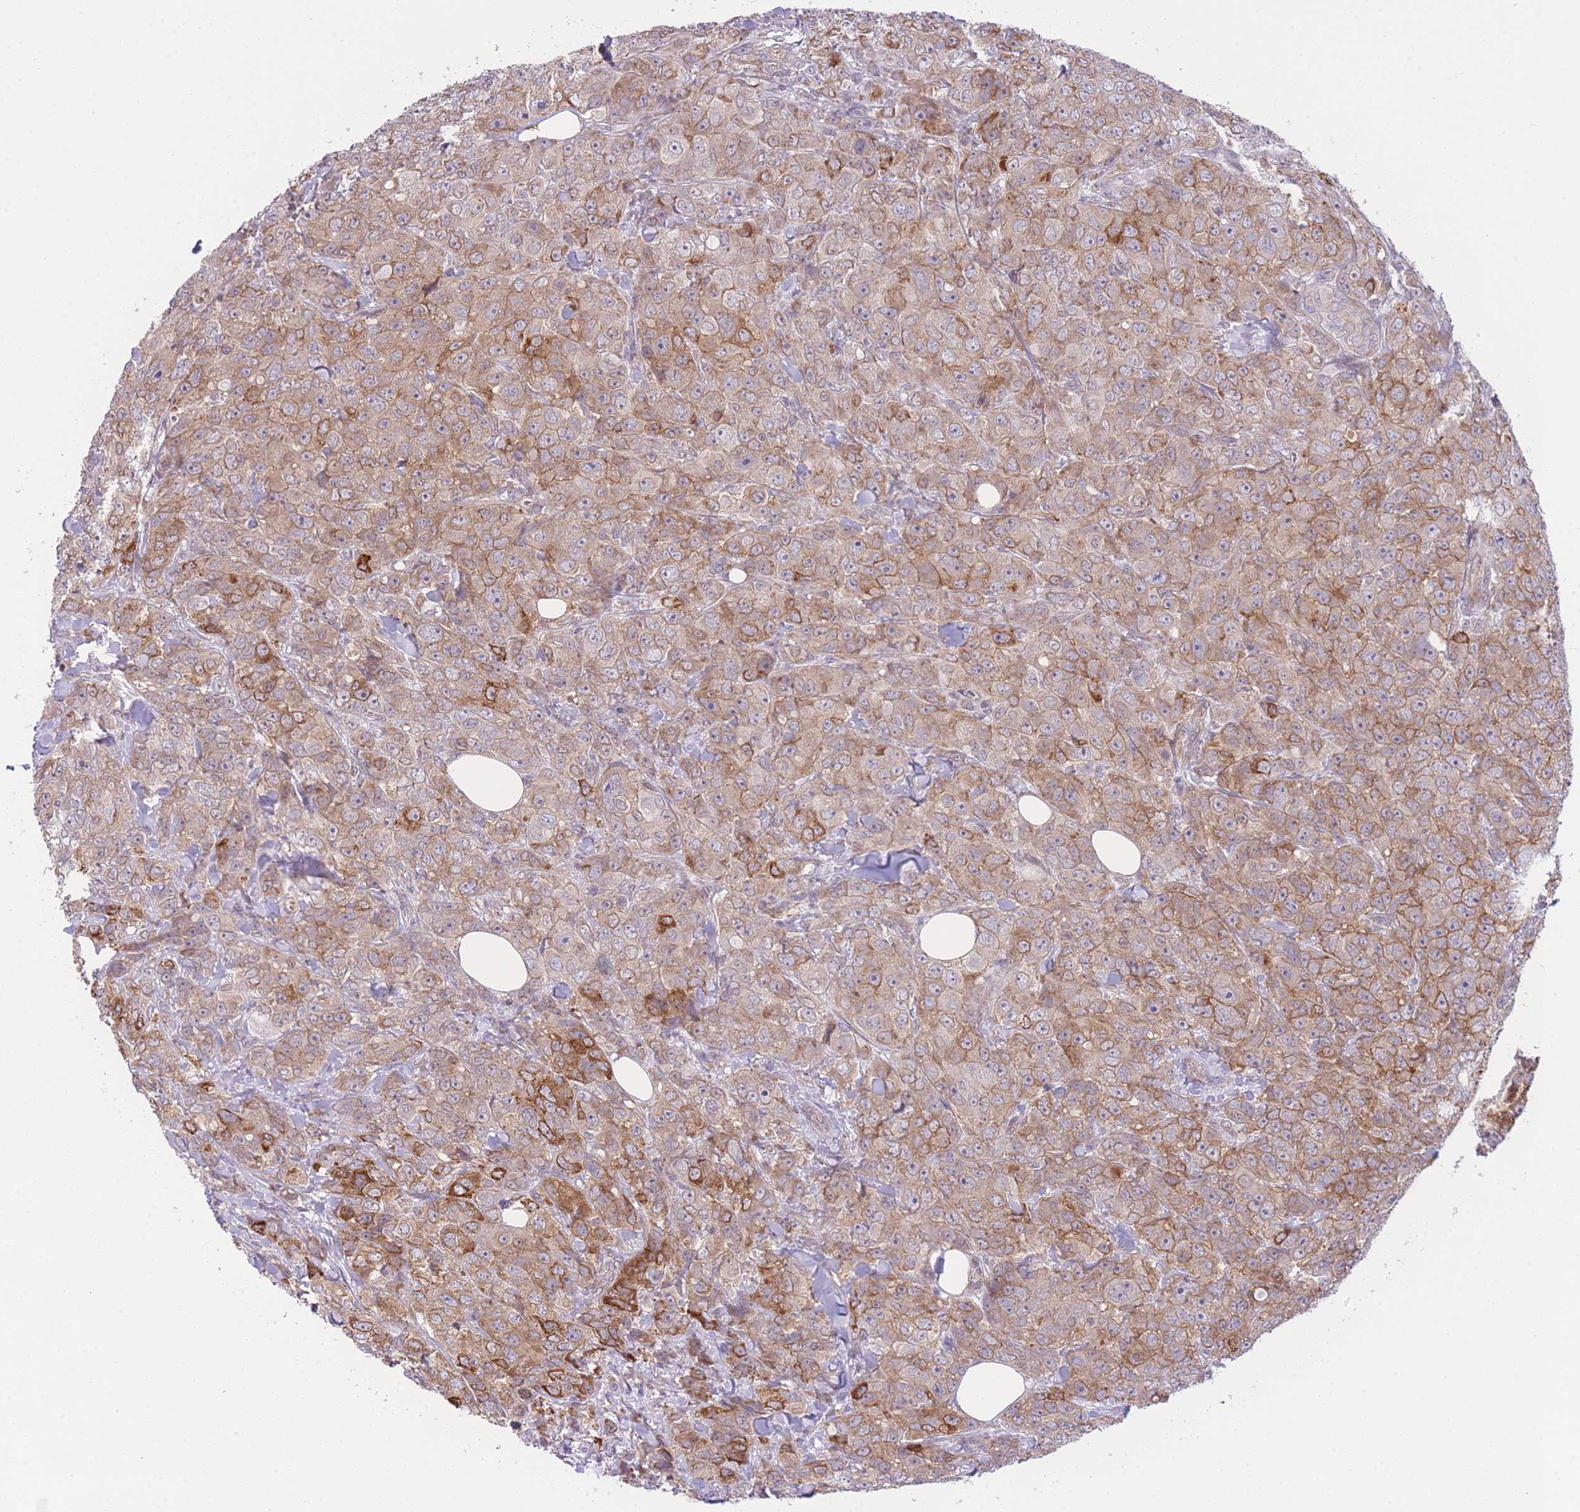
{"staining": {"intensity": "moderate", "quantity": ">75%", "location": "cytoplasmic/membranous"}, "tissue": "breast cancer", "cell_type": "Tumor cells", "image_type": "cancer", "snomed": [{"axis": "morphology", "description": "Duct carcinoma"}, {"axis": "topography", "description": "Breast"}], "caption": "Moderate cytoplasmic/membranous protein positivity is identified in approximately >75% of tumor cells in breast cancer (intraductal carcinoma).", "gene": "CTBP1", "patient": {"sex": "female", "age": 43}}